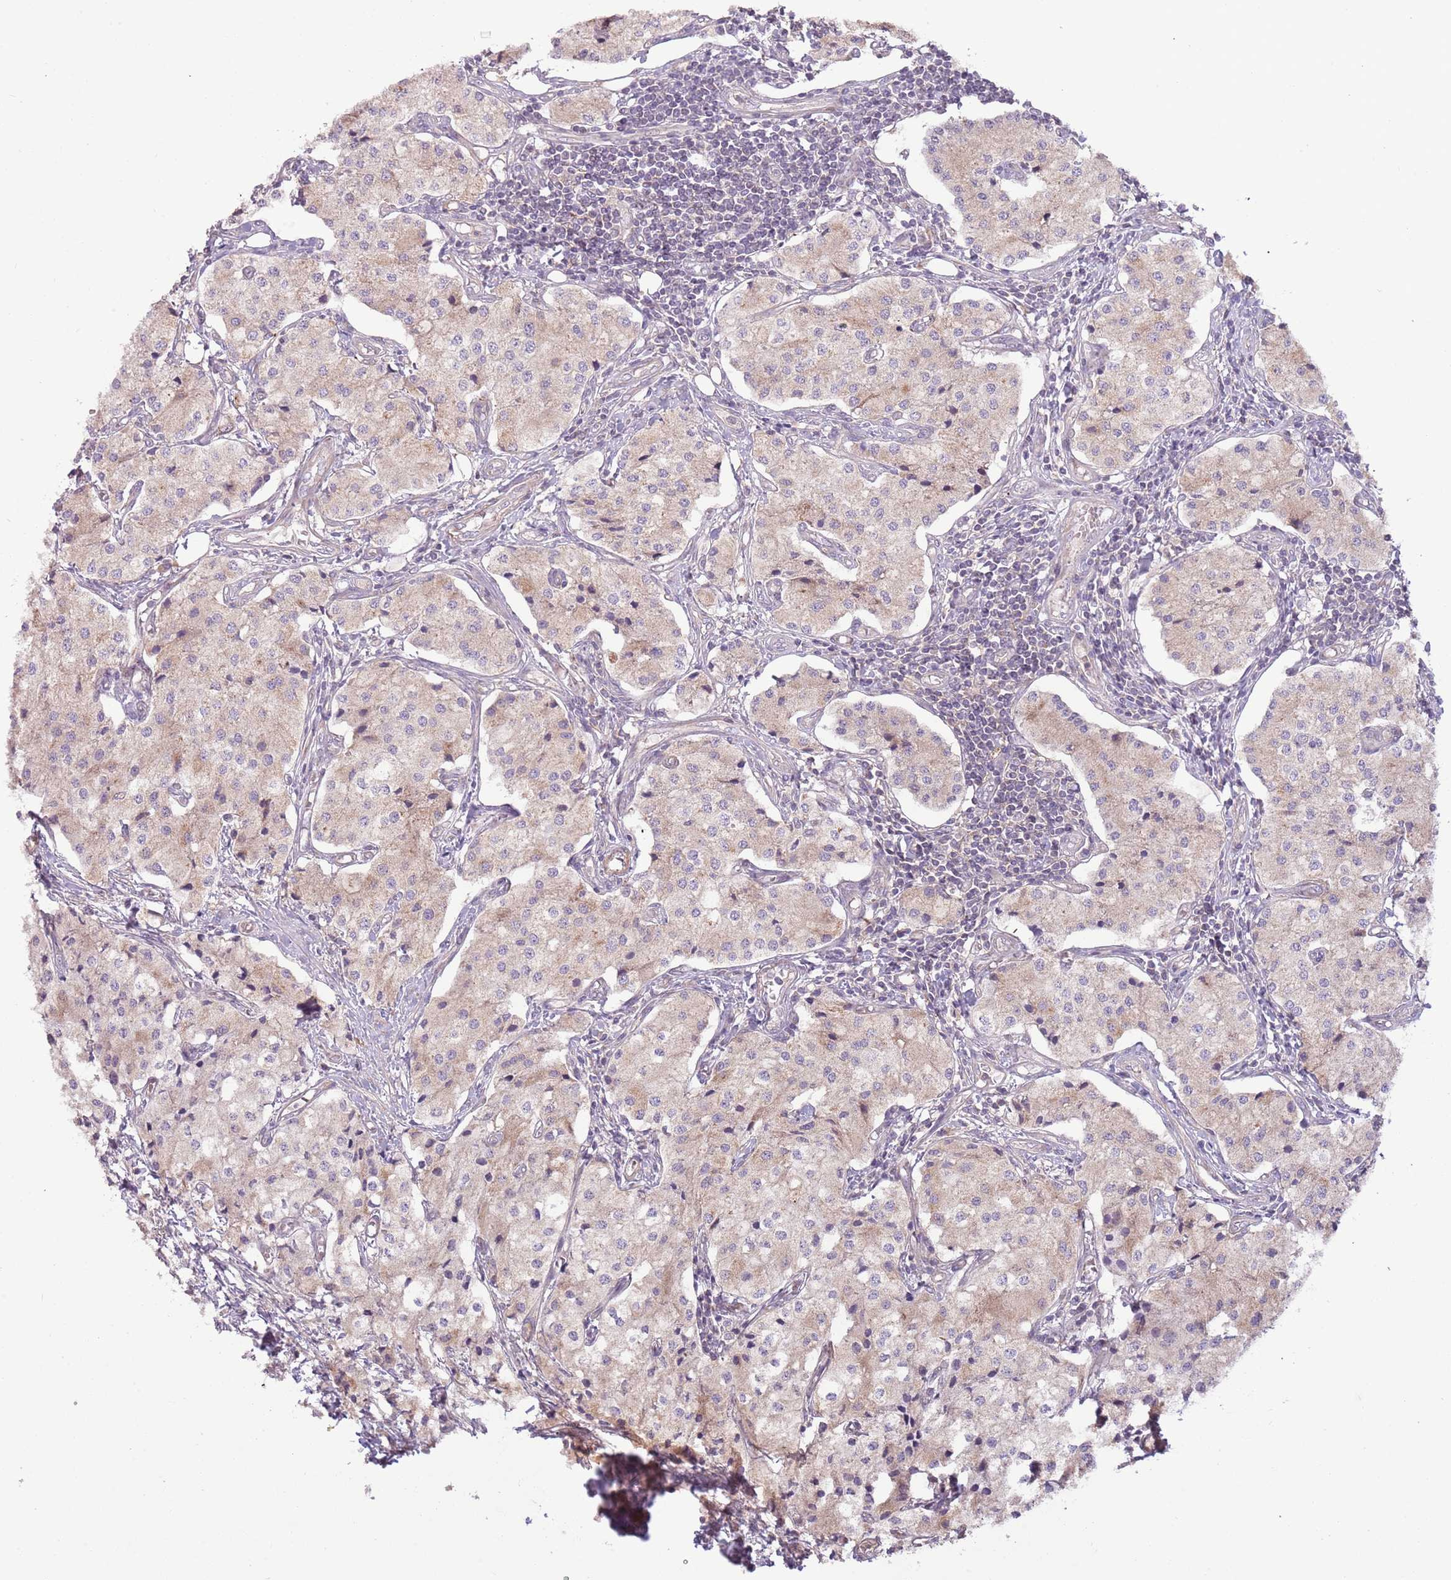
{"staining": {"intensity": "weak", "quantity": "25%-75%", "location": "cytoplasmic/membranous"}, "tissue": "carcinoid", "cell_type": "Tumor cells", "image_type": "cancer", "snomed": [{"axis": "morphology", "description": "Carcinoid, malignant, NOS"}, {"axis": "topography", "description": "Colon"}], "caption": "Immunohistochemical staining of carcinoid displays low levels of weak cytoplasmic/membranous positivity in about 25%-75% of tumor cells.", "gene": "DTD2", "patient": {"sex": "female", "age": 52}}